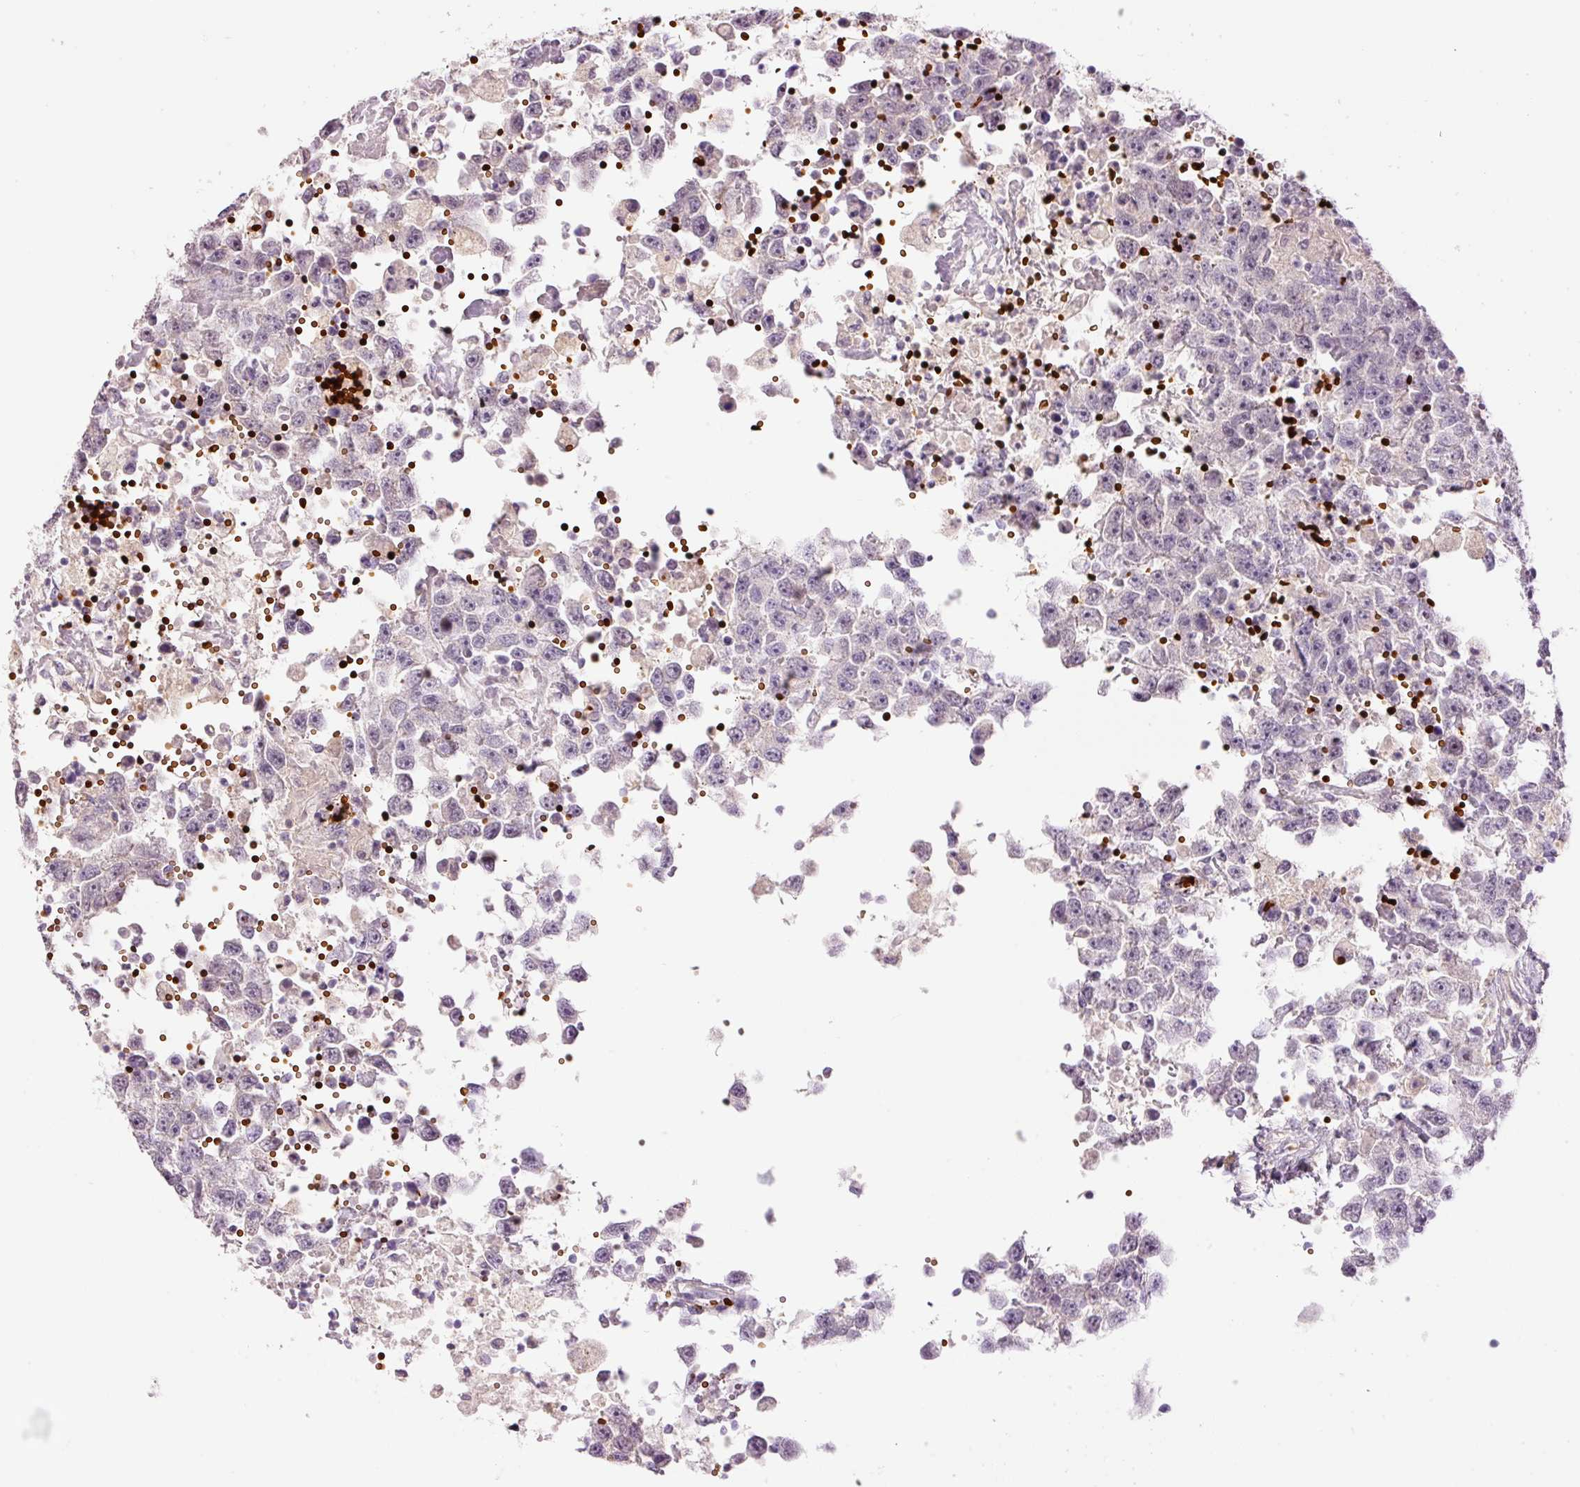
{"staining": {"intensity": "negative", "quantity": "none", "location": "none"}, "tissue": "testis cancer", "cell_type": "Tumor cells", "image_type": "cancer", "snomed": [{"axis": "morphology", "description": "Carcinoma, Embryonal, NOS"}, {"axis": "topography", "description": "Testis"}], "caption": "DAB (3,3'-diaminobenzidine) immunohistochemical staining of human embryonal carcinoma (testis) shows no significant staining in tumor cells.", "gene": "LY6G6D", "patient": {"sex": "male", "age": 83}}